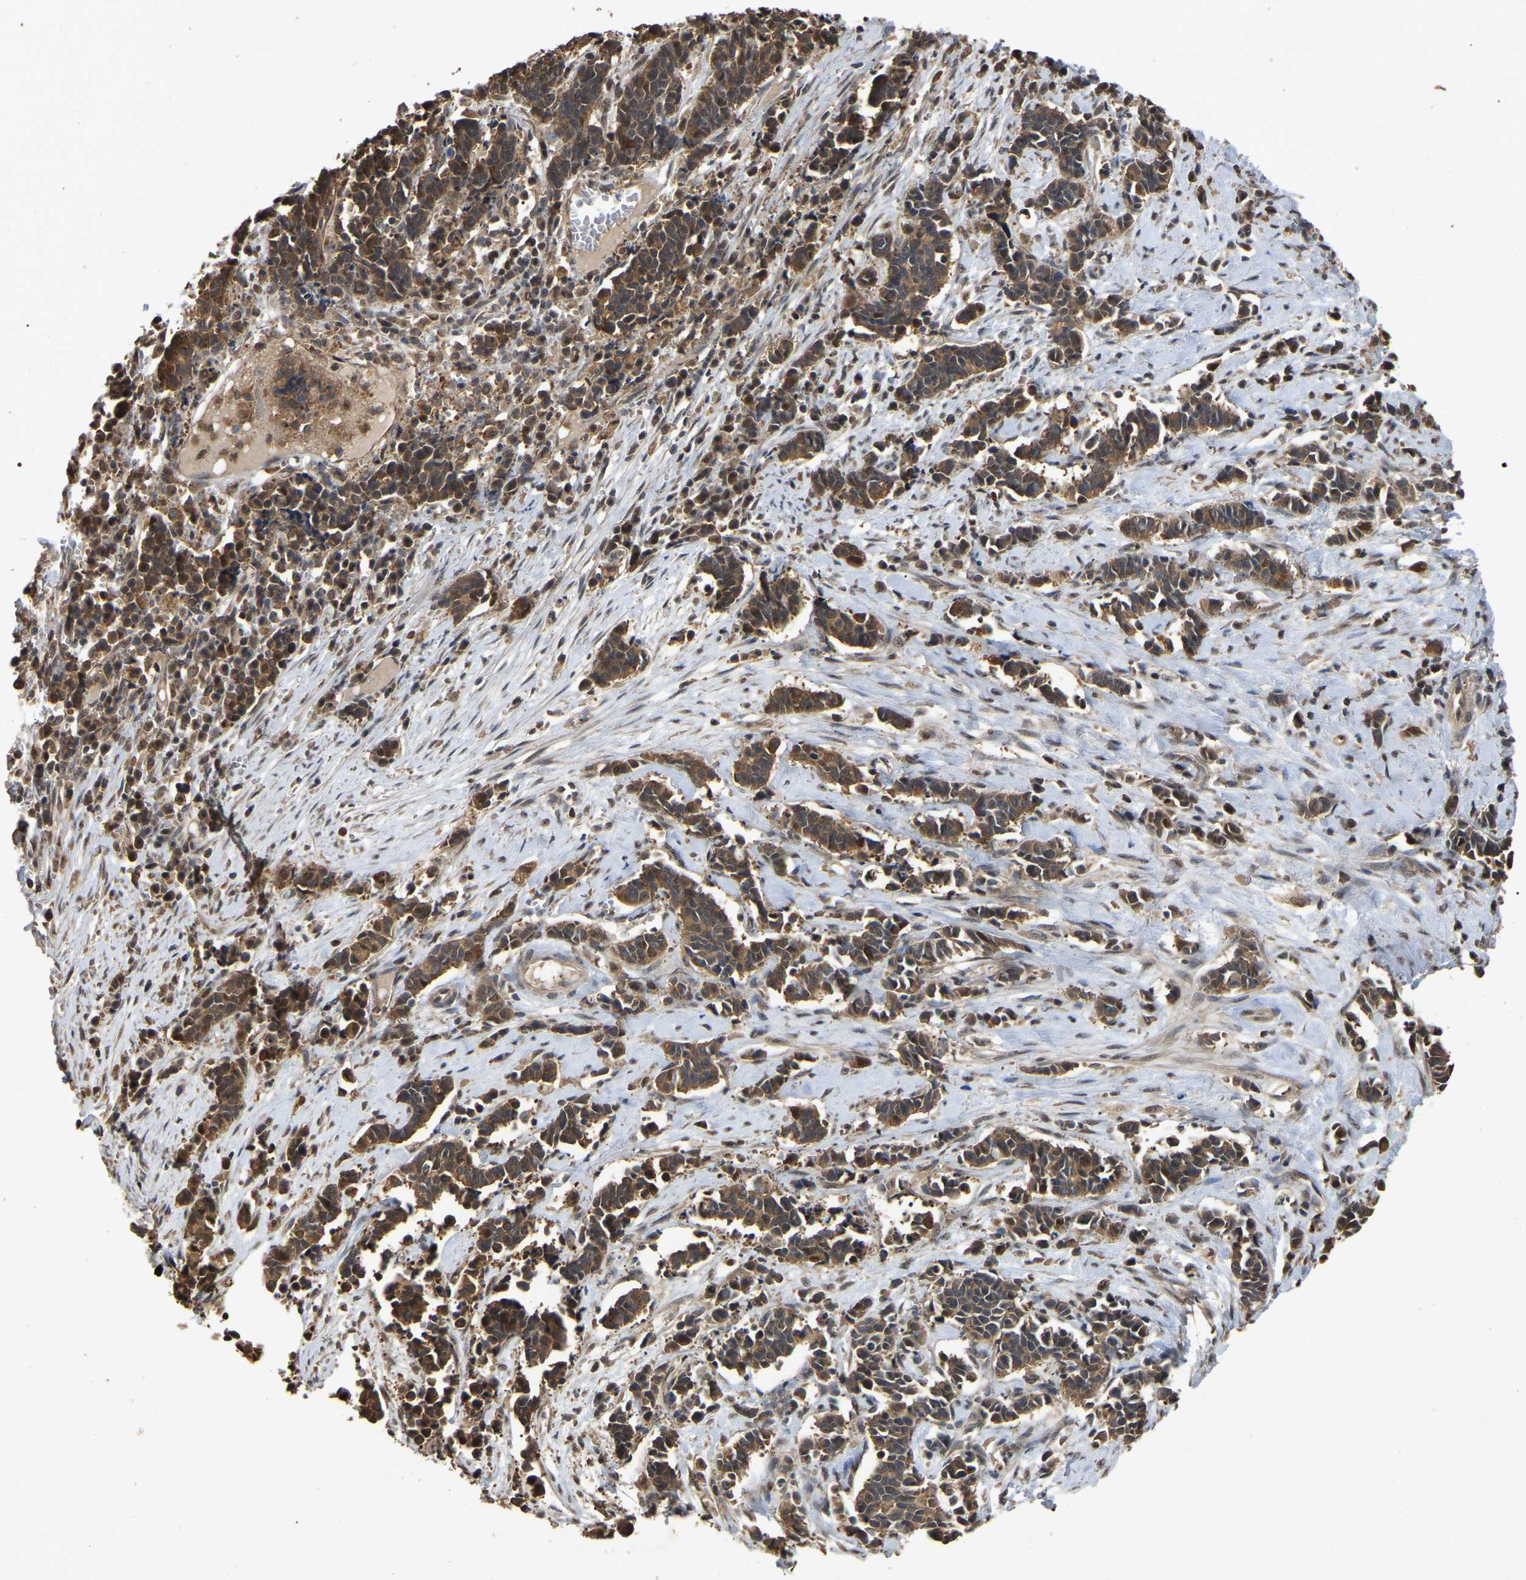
{"staining": {"intensity": "strong", "quantity": ">75%", "location": "cytoplasmic/membranous"}, "tissue": "cervical cancer", "cell_type": "Tumor cells", "image_type": "cancer", "snomed": [{"axis": "morphology", "description": "Squamous cell carcinoma, NOS"}, {"axis": "topography", "description": "Cervix"}], "caption": "This image demonstrates IHC staining of human cervical cancer, with high strong cytoplasmic/membranous staining in approximately >75% of tumor cells.", "gene": "FAM219A", "patient": {"sex": "female", "age": 35}}